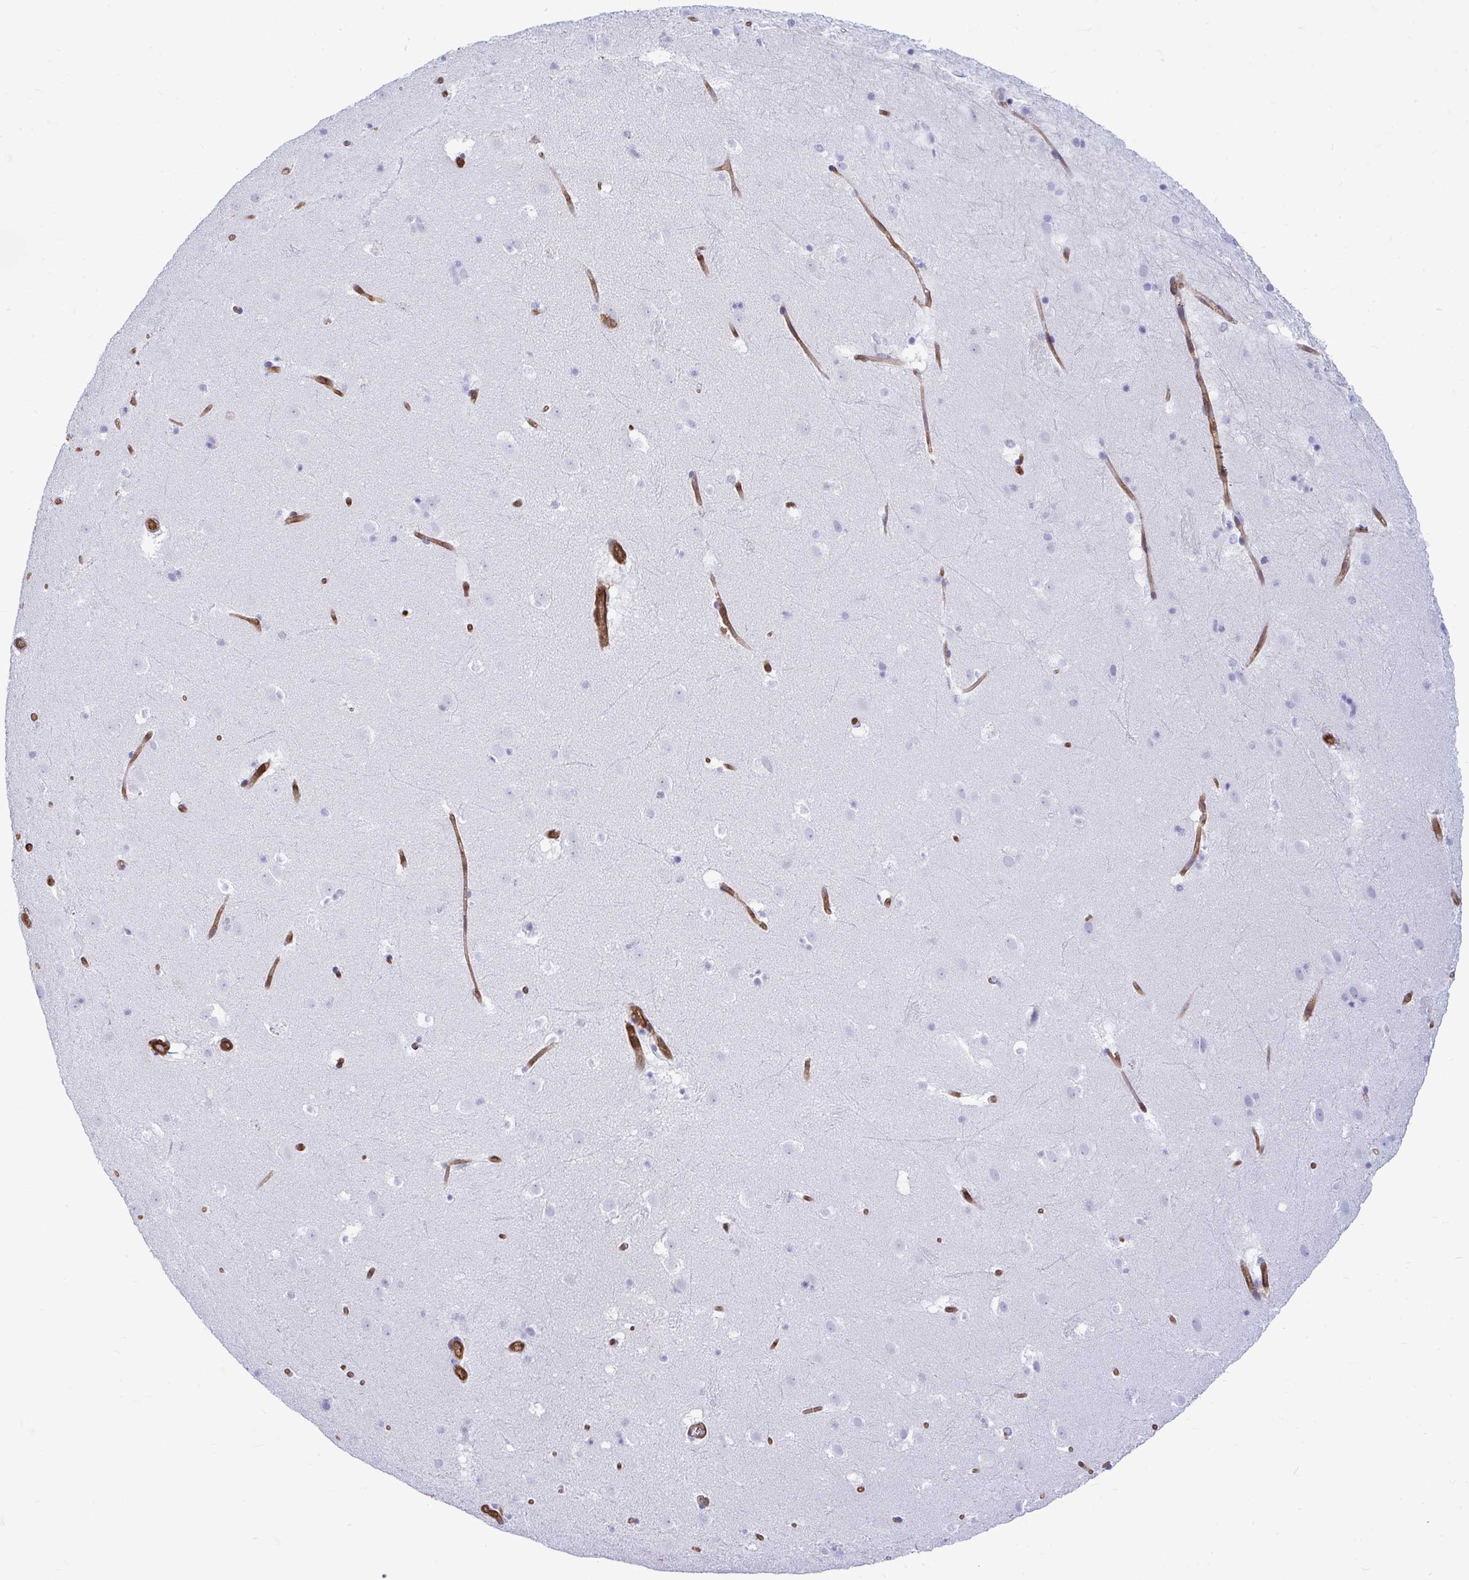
{"staining": {"intensity": "negative", "quantity": "none", "location": "none"}, "tissue": "caudate", "cell_type": "Glial cells", "image_type": "normal", "snomed": [{"axis": "morphology", "description": "Normal tissue, NOS"}, {"axis": "topography", "description": "Lateral ventricle wall"}], "caption": "The micrograph shows no significant positivity in glial cells of caudate.", "gene": "LIMS2", "patient": {"sex": "male", "age": 37}}